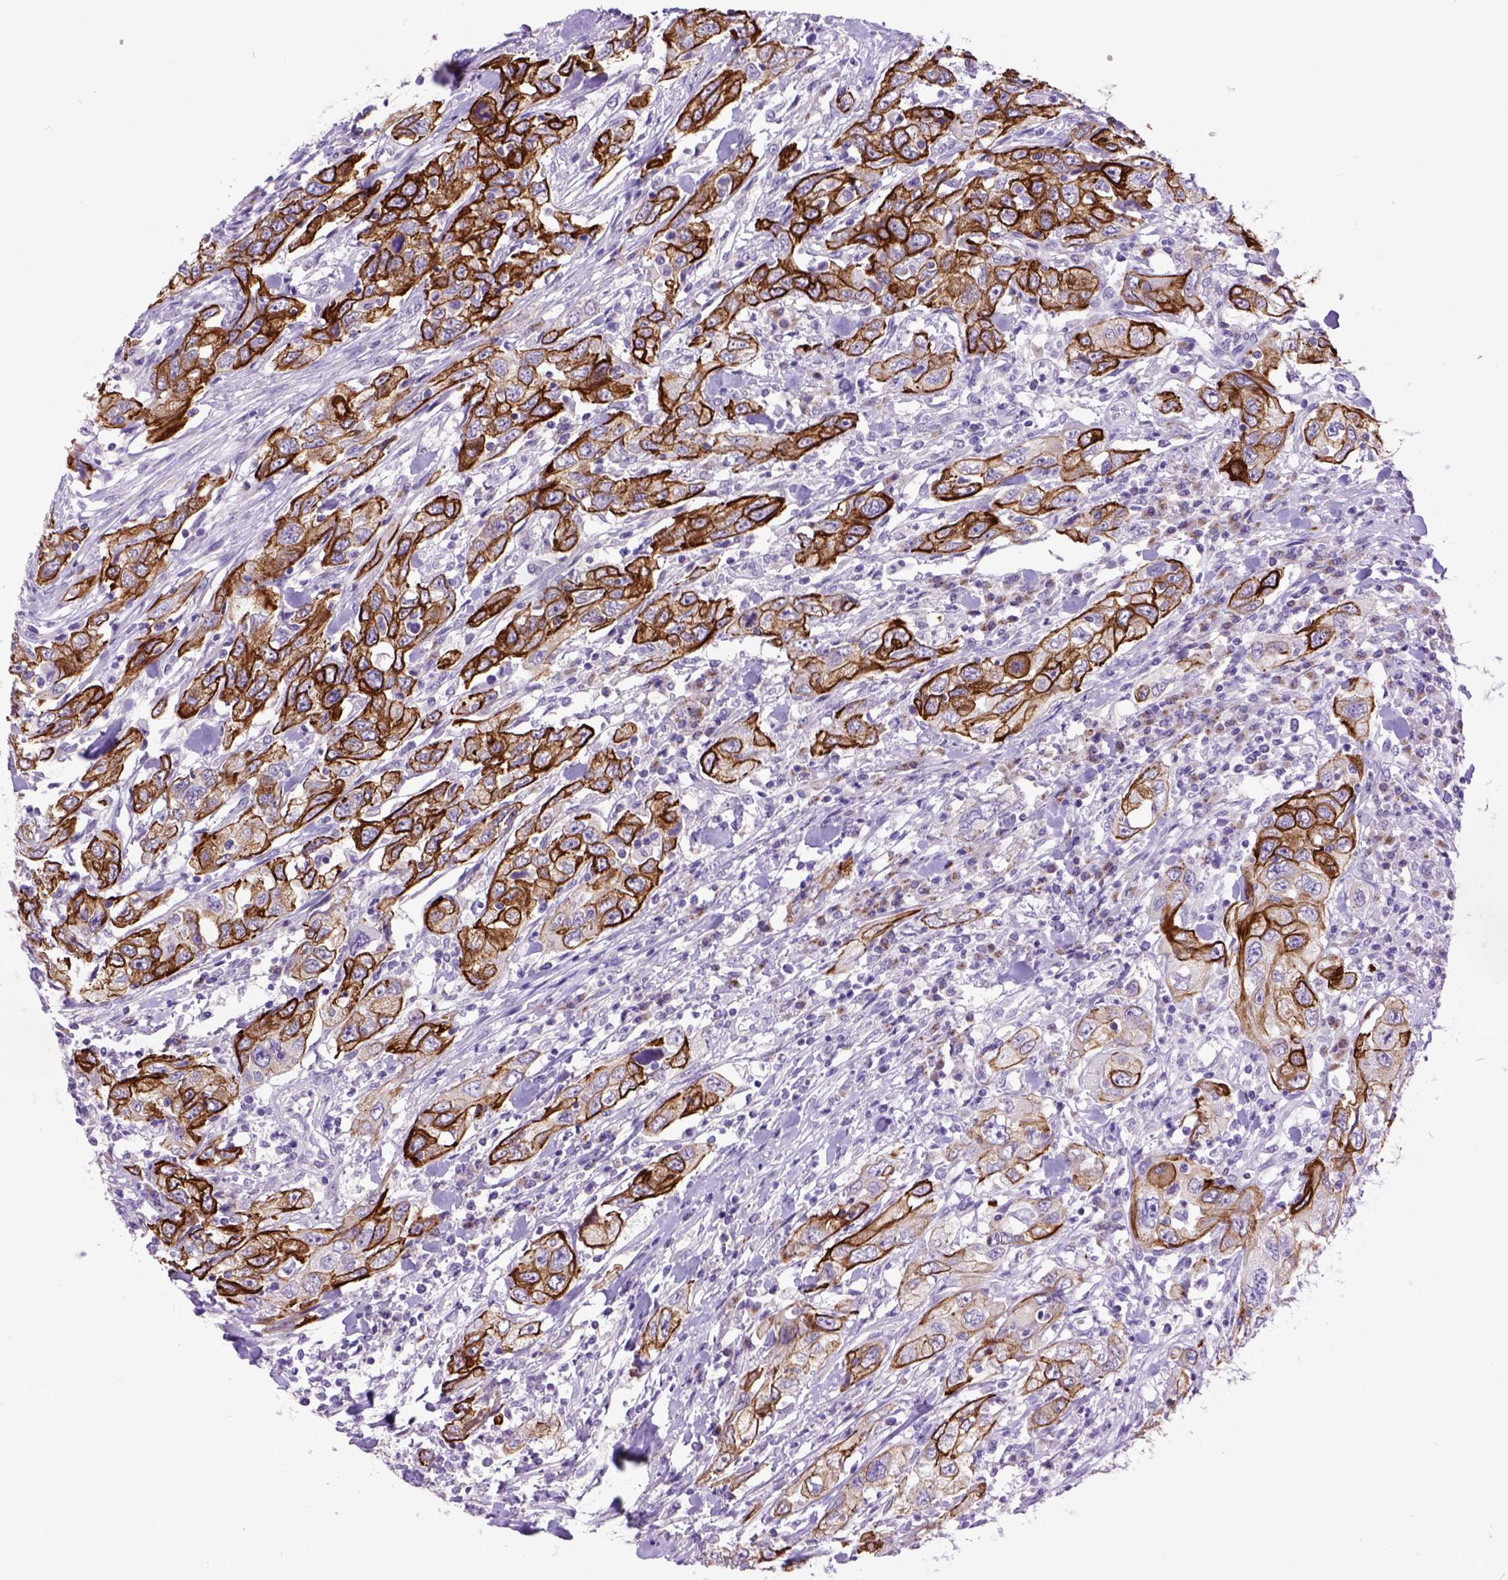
{"staining": {"intensity": "strong", "quantity": ">75%", "location": "cytoplasmic/membranous"}, "tissue": "urothelial cancer", "cell_type": "Tumor cells", "image_type": "cancer", "snomed": [{"axis": "morphology", "description": "Urothelial carcinoma, High grade"}, {"axis": "topography", "description": "Urinary bladder"}], "caption": "Urothelial cancer stained for a protein exhibits strong cytoplasmic/membranous positivity in tumor cells.", "gene": "RAB25", "patient": {"sex": "male", "age": 76}}